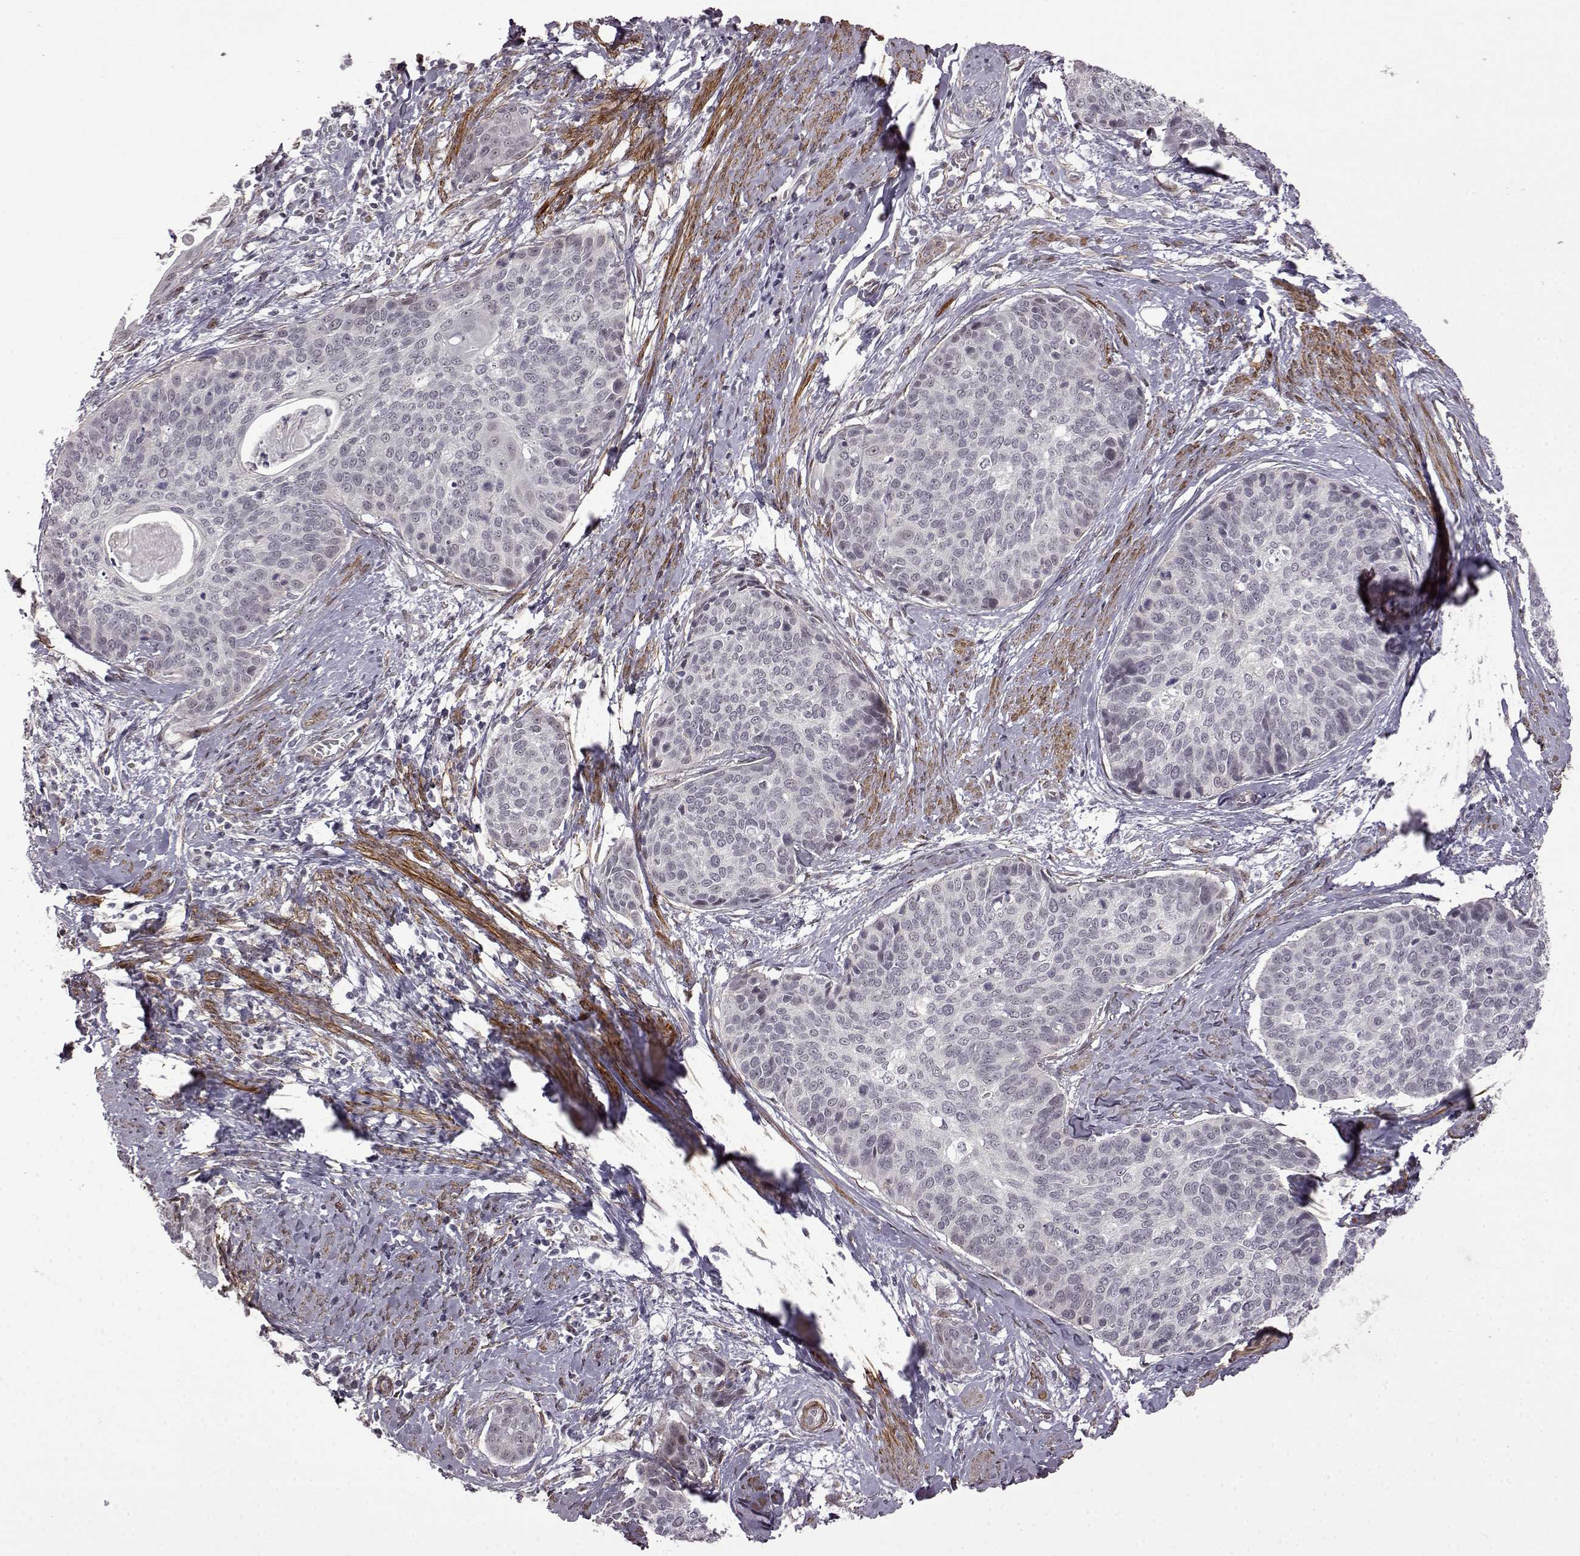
{"staining": {"intensity": "negative", "quantity": "none", "location": "none"}, "tissue": "cervical cancer", "cell_type": "Tumor cells", "image_type": "cancer", "snomed": [{"axis": "morphology", "description": "Squamous cell carcinoma, NOS"}, {"axis": "topography", "description": "Cervix"}], "caption": "This is an IHC micrograph of cervical cancer. There is no staining in tumor cells.", "gene": "SYNPO2", "patient": {"sex": "female", "age": 69}}